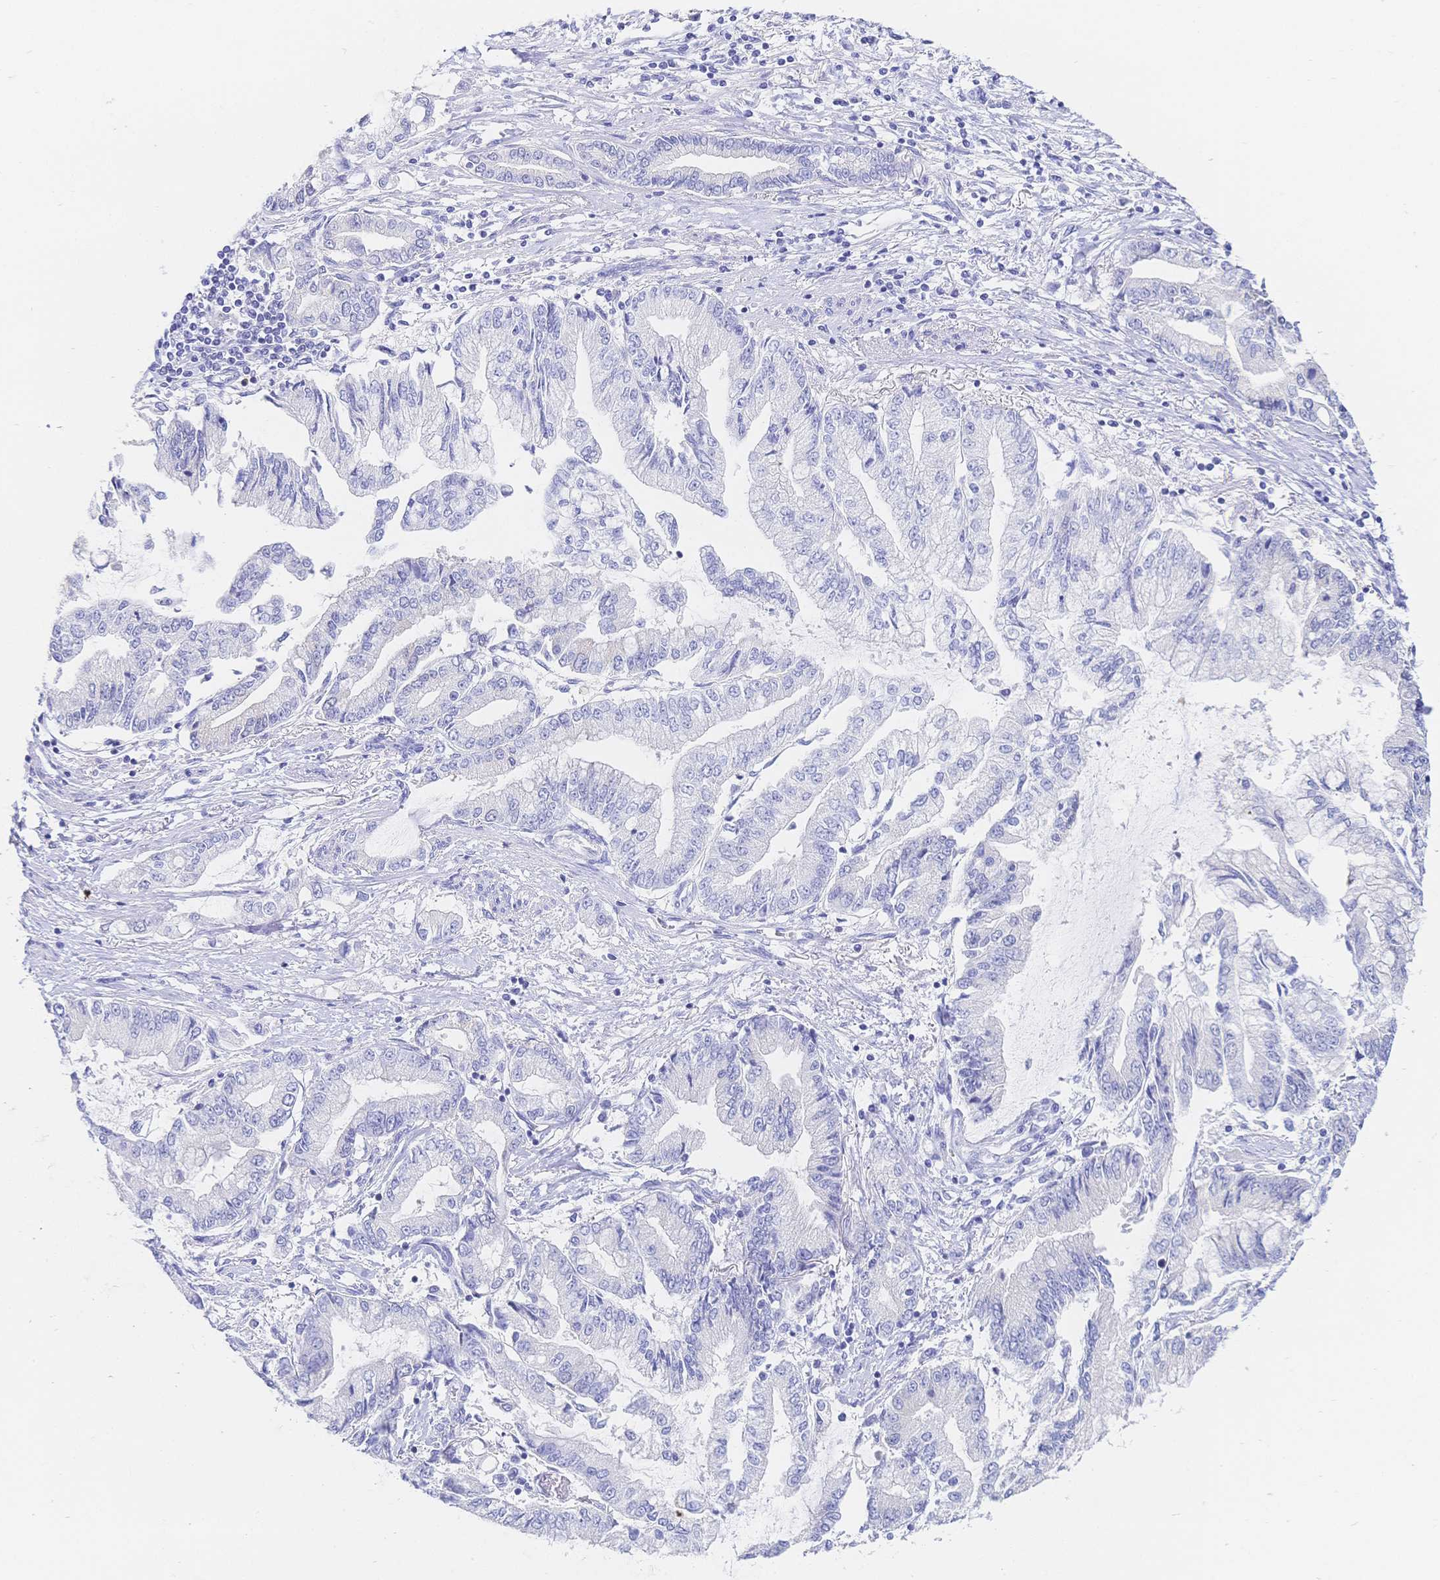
{"staining": {"intensity": "negative", "quantity": "none", "location": "none"}, "tissue": "stomach cancer", "cell_type": "Tumor cells", "image_type": "cancer", "snomed": [{"axis": "morphology", "description": "Adenocarcinoma, NOS"}, {"axis": "topography", "description": "Stomach, upper"}], "caption": "High power microscopy image of an immunohistochemistry image of stomach cancer (adenocarcinoma), revealing no significant expression in tumor cells. The staining is performed using DAB (3,3'-diaminobenzidine) brown chromogen with nuclei counter-stained in using hematoxylin.", "gene": "RRM1", "patient": {"sex": "female", "age": 74}}